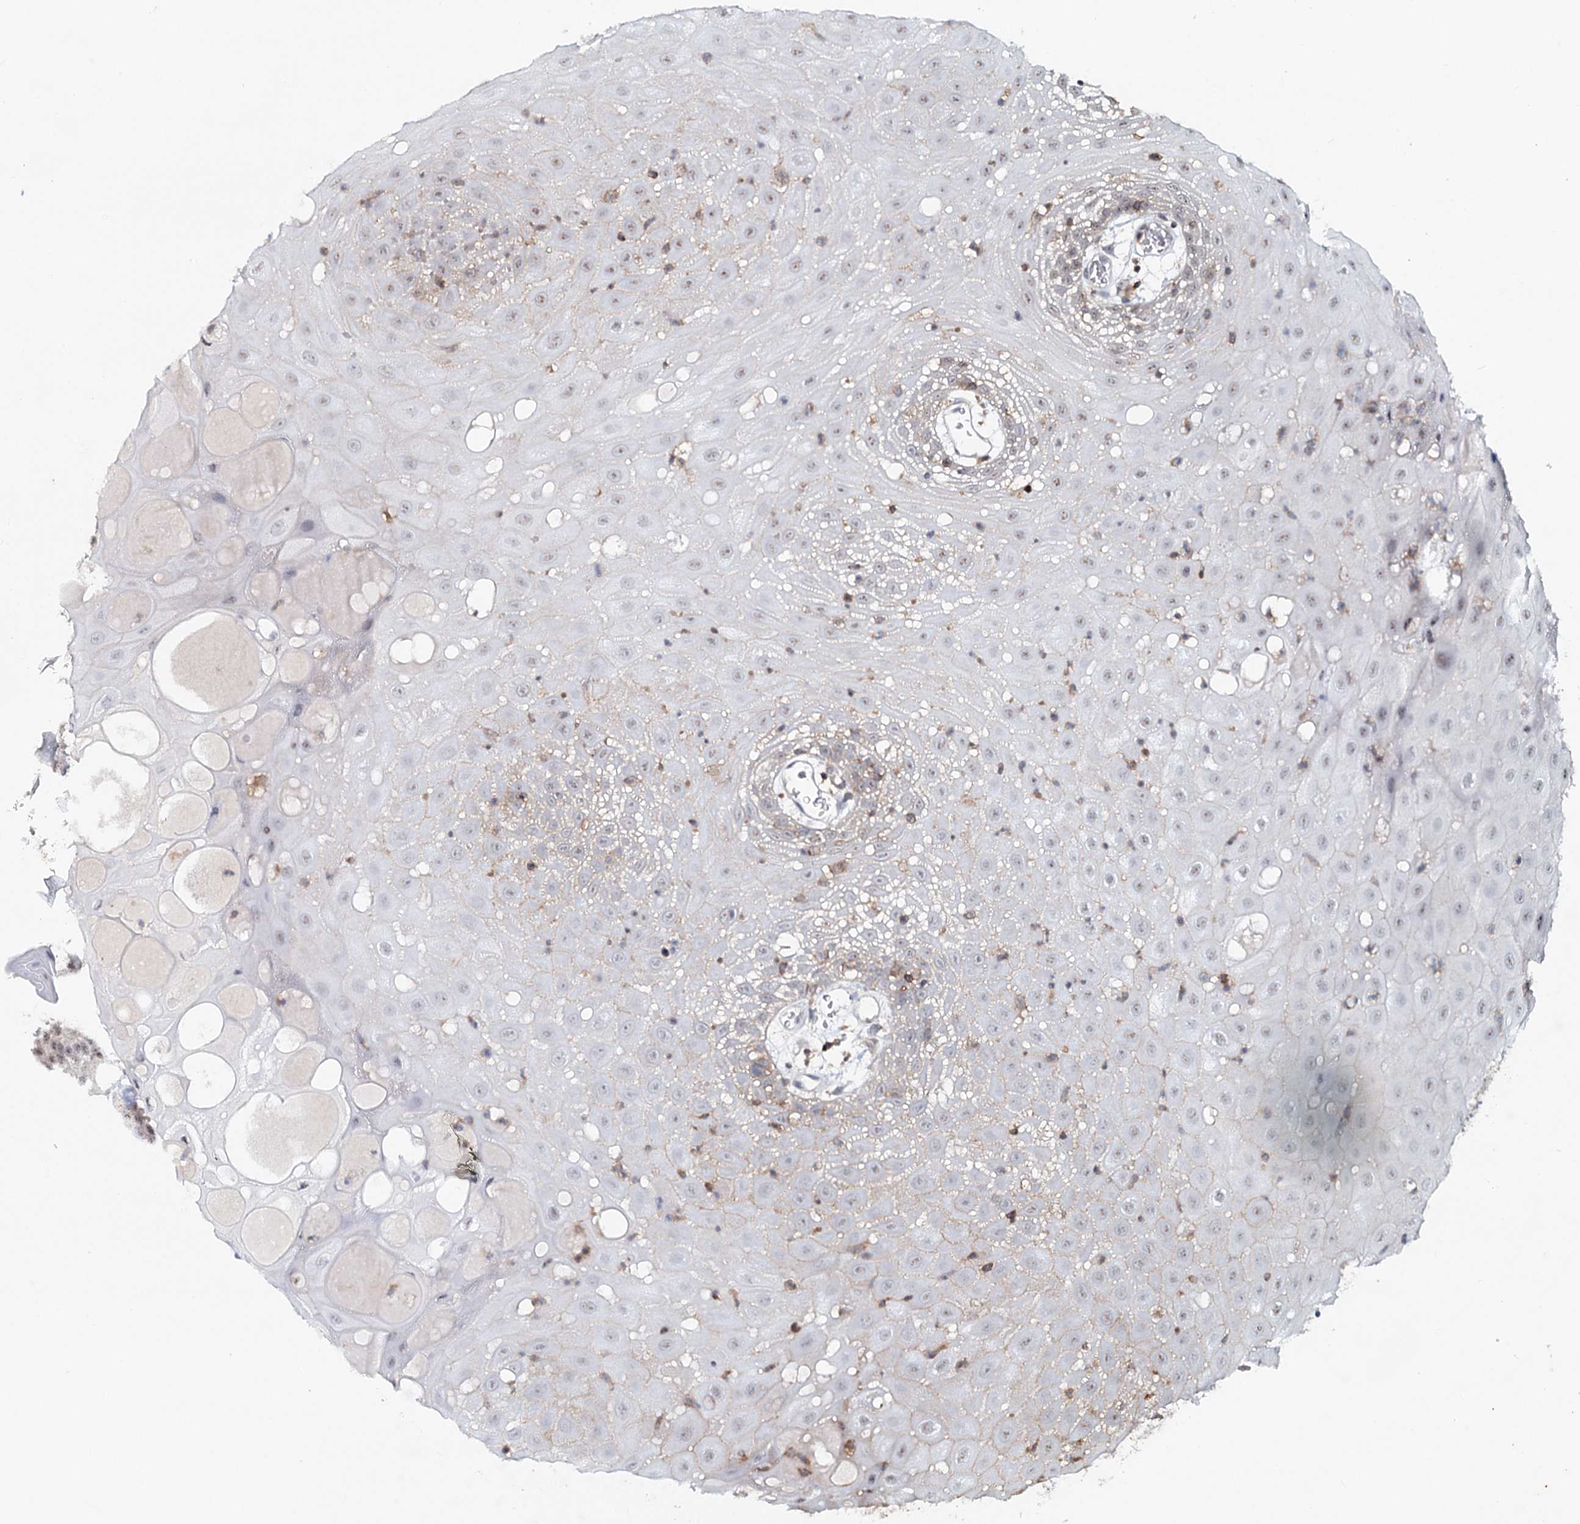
{"staining": {"intensity": "weak", "quantity": "<25%", "location": "cytoplasmic/membranous,nuclear"}, "tissue": "oral mucosa", "cell_type": "Squamous epithelial cells", "image_type": "normal", "snomed": [{"axis": "morphology", "description": "Normal tissue, NOS"}, {"axis": "topography", "description": "Skeletal muscle"}, {"axis": "topography", "description": "Oral tissue"}, {"axis": "topography", "description": "Salivary gland"}, {"axis": "topography", "description": "Peripheral nerve tissue"}], "caption": "Immunohistochemistry (IHC) photomicrograph of unremarkable oral mucosa: human oral mucosa stained with DAB reveals no significant protein staining in squamous epithelial cells.", "gene": "CDC42SE2", "patient": {"sex": "male", "age": 54}}